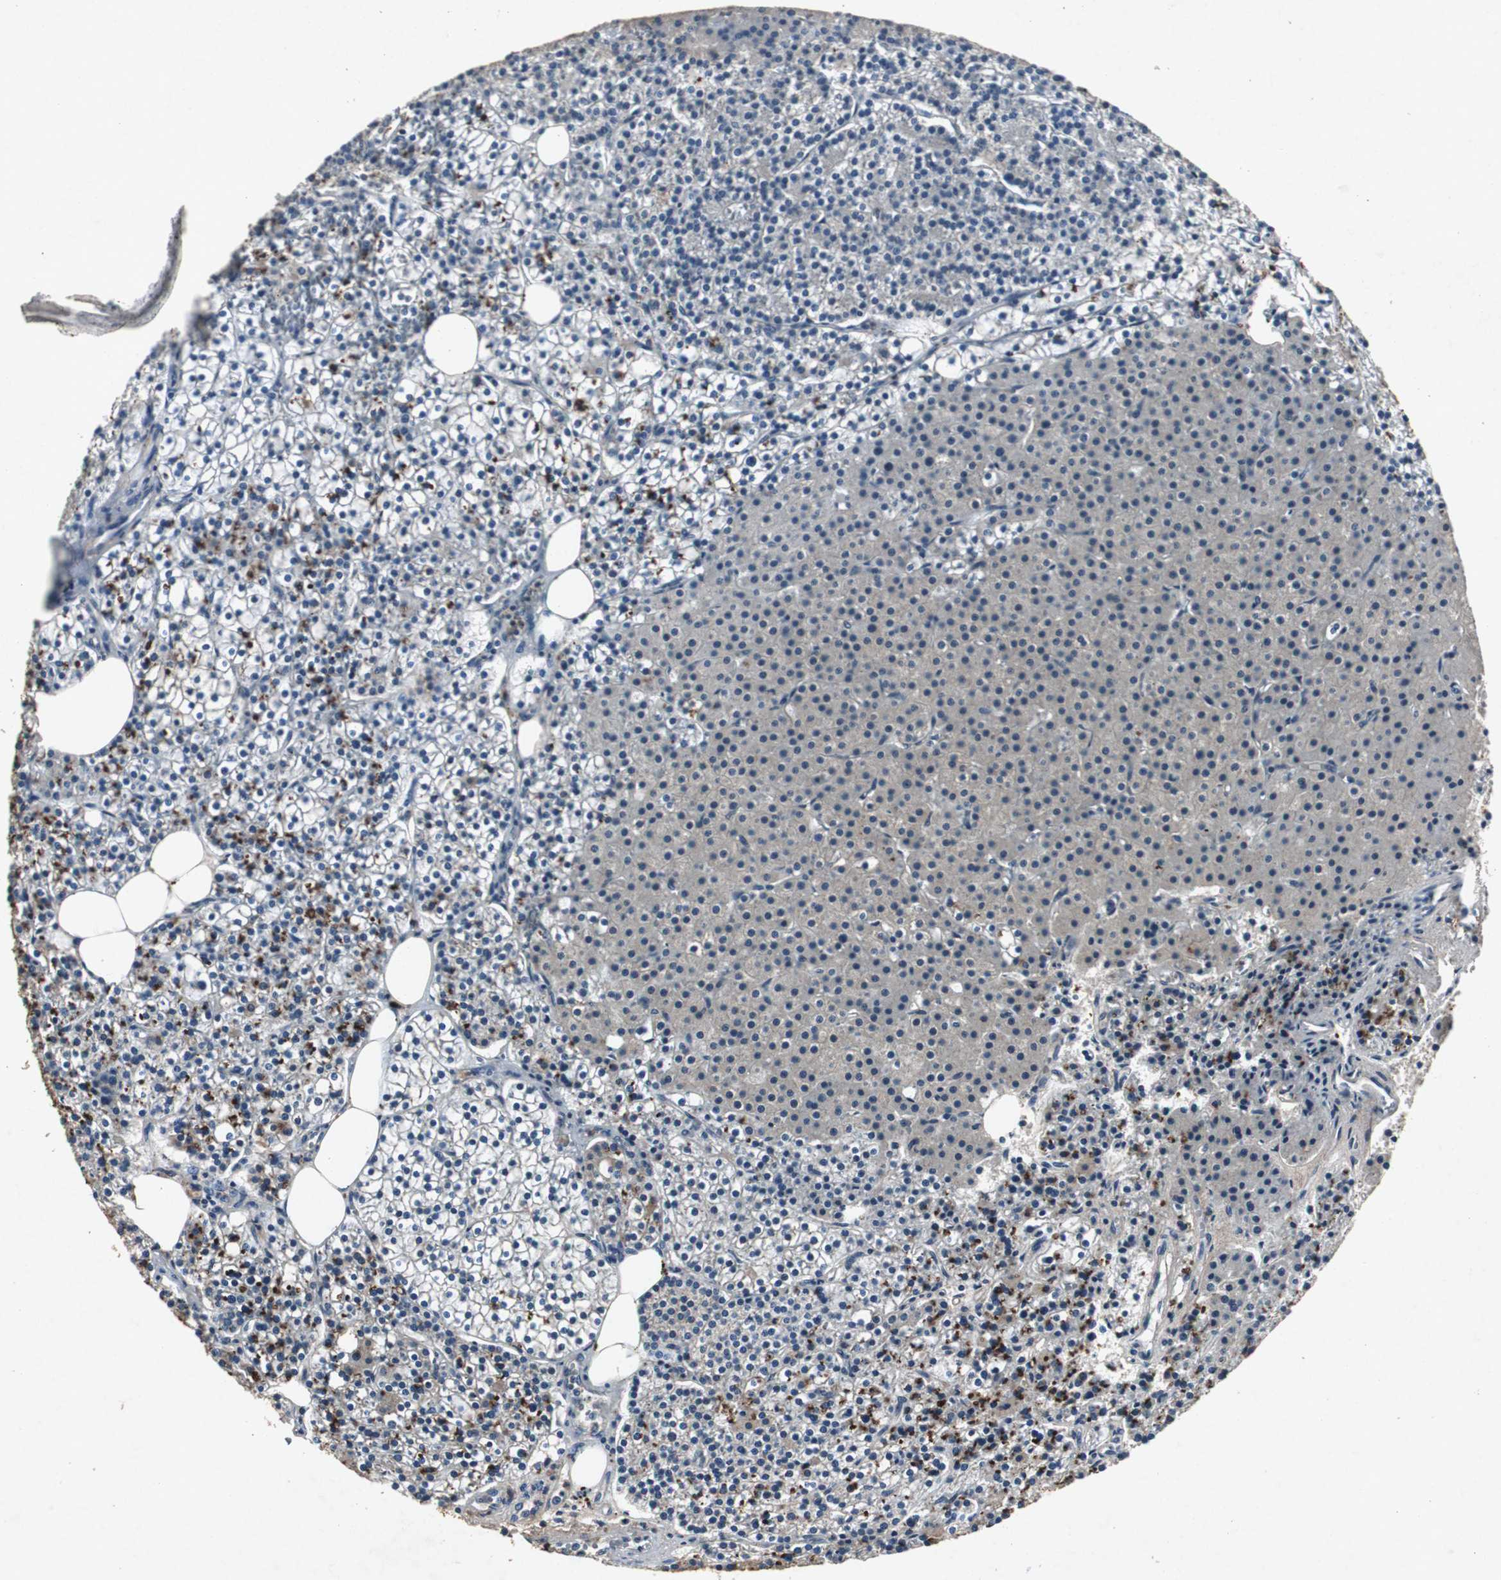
{"staining": {"intensity": "weak", "quantity": "25%-75%", "location": "cytoplasmic/membranous"}, "tissue": "parathyroid gland", "cell_type": "Glandular cells", "image_type": "normal", "snomed": [{"axis": "morphology", "description": "Normal tissue, NOS"}, {"axis": "topography", "description": "Parathyroid gland"}], "caption": "Immunohistochemistry (IHC) (DAB) staining of benign parathyroid gland exhibits weak cytoplasmic/membranous protein expression in about 25%-75% of glandular cells.", "gene": "ADNP2", "patient": {"sex": "female", "age": 63}}